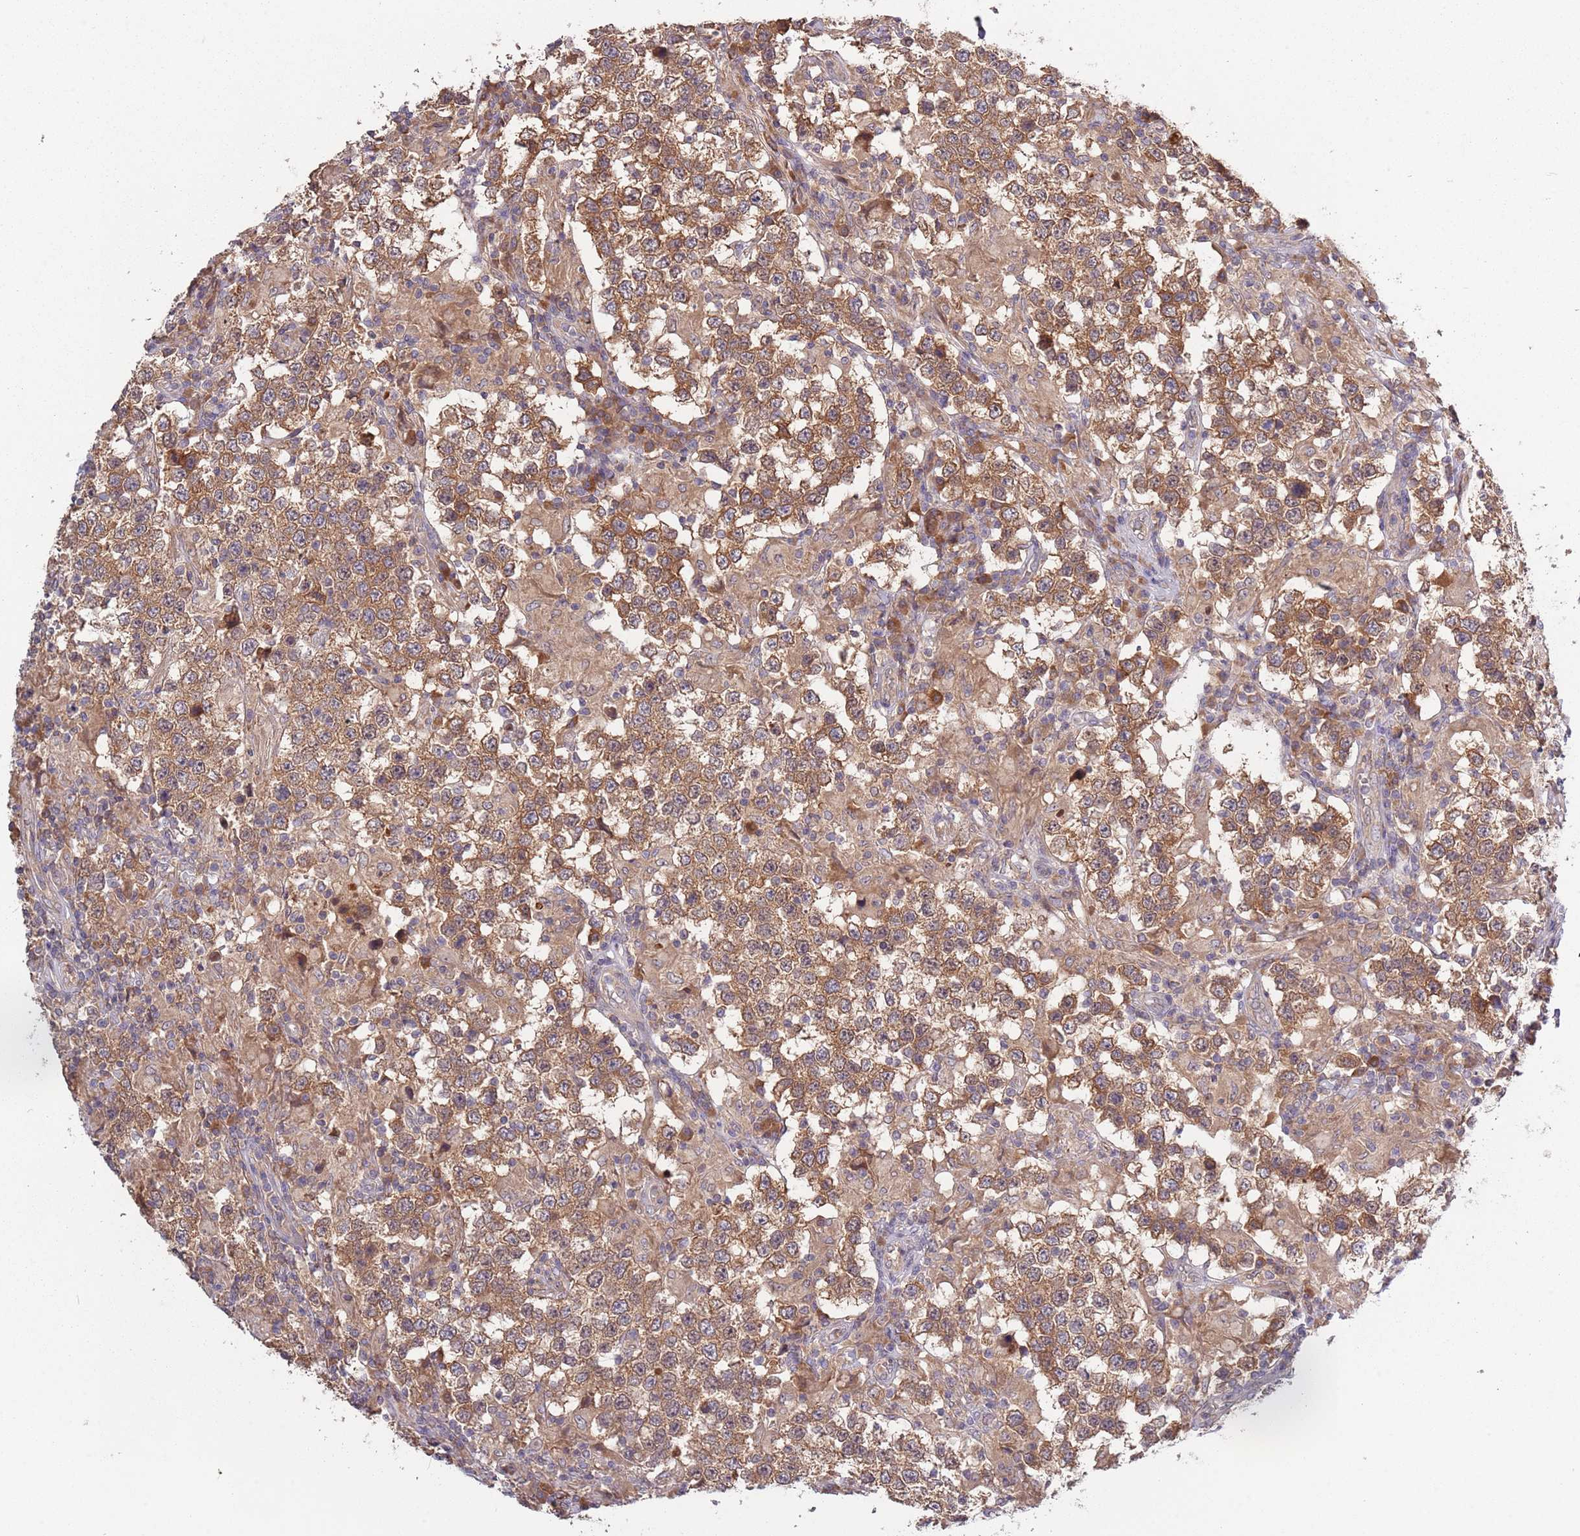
{"staining": {"intensity": "moderate", "quantity": ">75%", "location": "cytoplasmic/membranous"}, "tissue": "testis cancer", "cell_type": "Tumor cells", "image_type": "cancer", "snomed": [{"axis": "morphology", "description": "Seminoma, NOS"}, {"axis": "morphology", "description": "Carcinoma, Embryonal, NOS"}, {"axis": "topography", "description": "Testis"}], "caption": "Human embryonal carcinoma (testis) stained with a protein marker demonstrates moderate staining in tumor cells.", "gene": "USP32", "patient": {"sex": "male", "age": 41}}